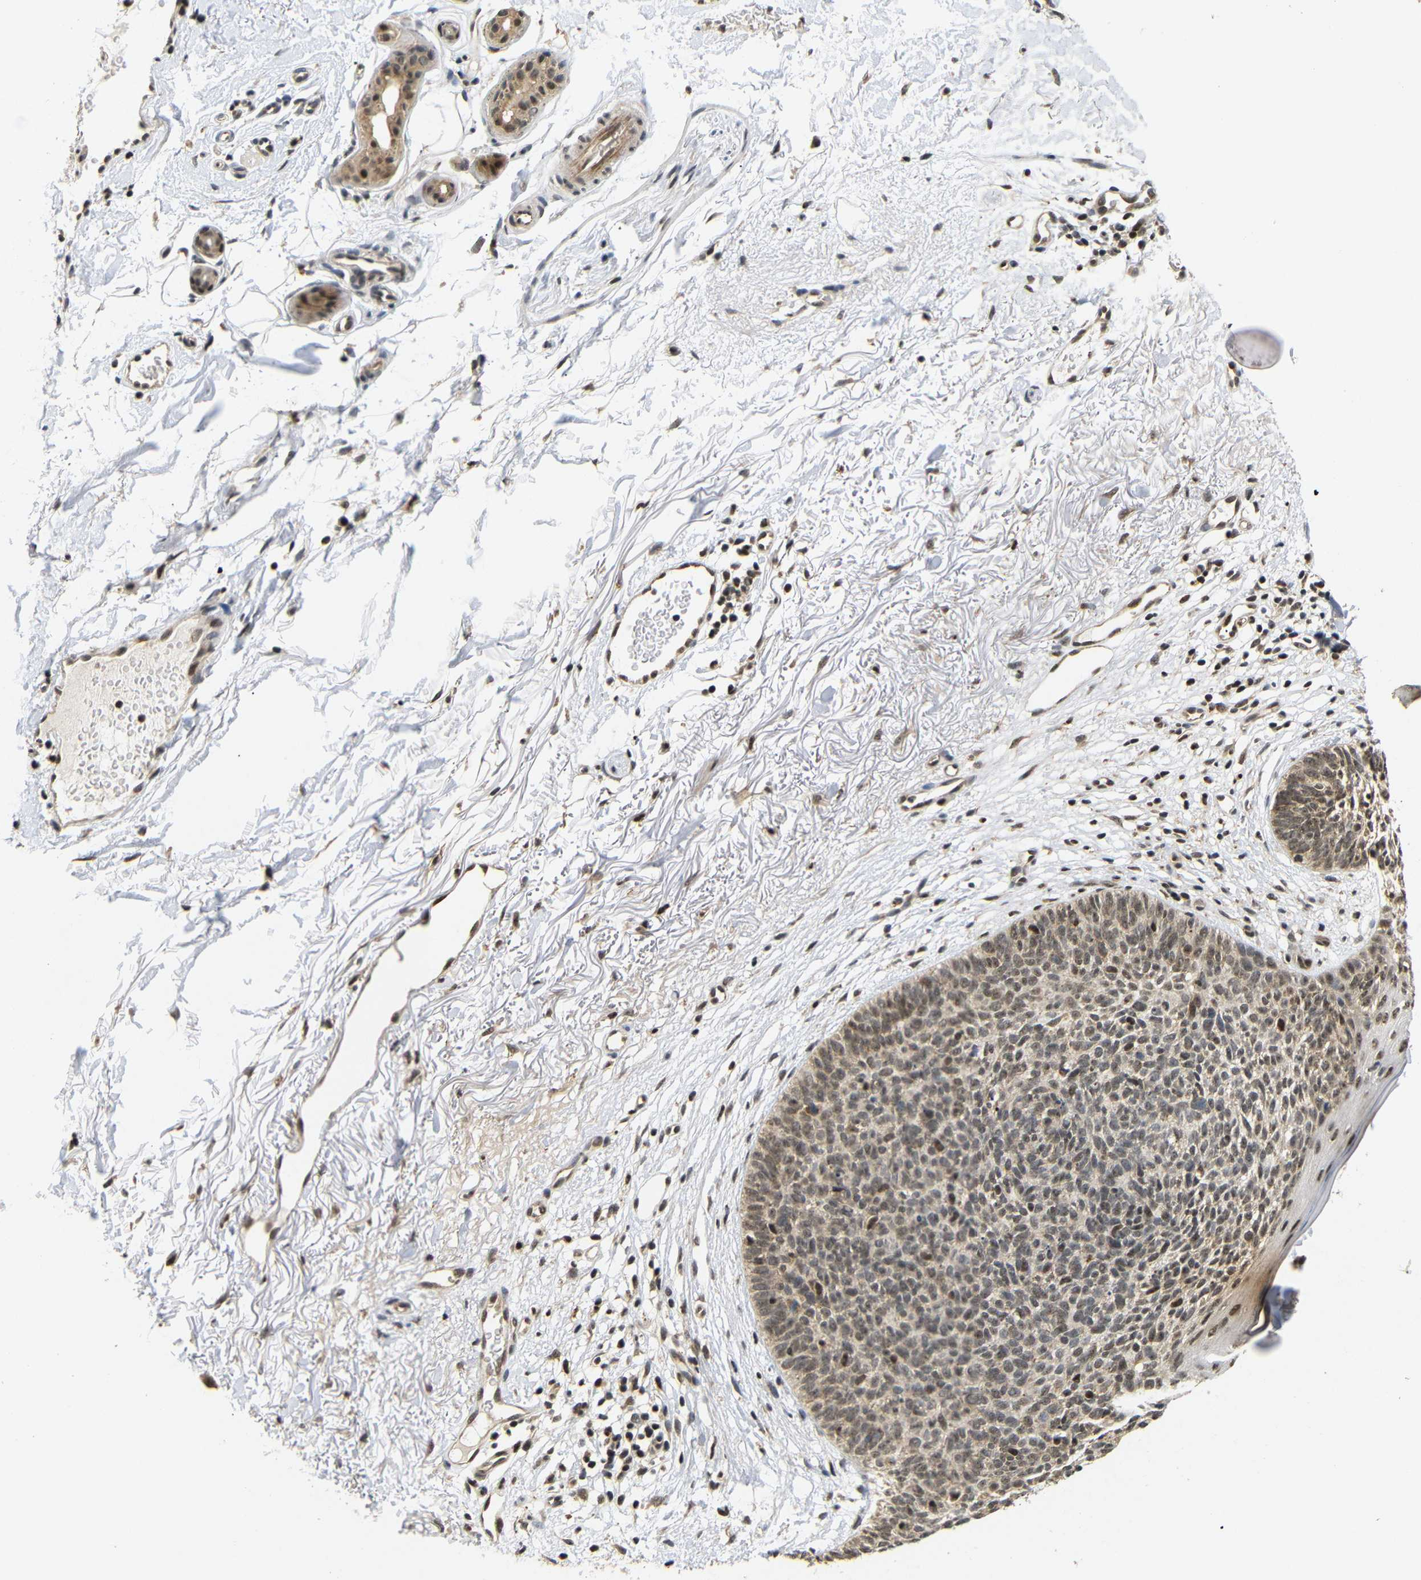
{"staining": {"intensity": "moderate", "quantity": ">75%", "location": "cytoplasmic/membranous"}, "tissue": "skin cancer", "cell_type": "Tumor cells", "image_type": "cancer", "snomed": [{"axis": "morphology", "description": "Basal cell carcinoma"}, {"axis": "topography", "description": "Skin"}], "caption": "Protein expression analysis of human skin cancer reveals moderate cytoplasmic/membranous staining in about >75% of tumor cells.", "gene": "GJA5", "patient": {"sex": "female", "age": 70}}